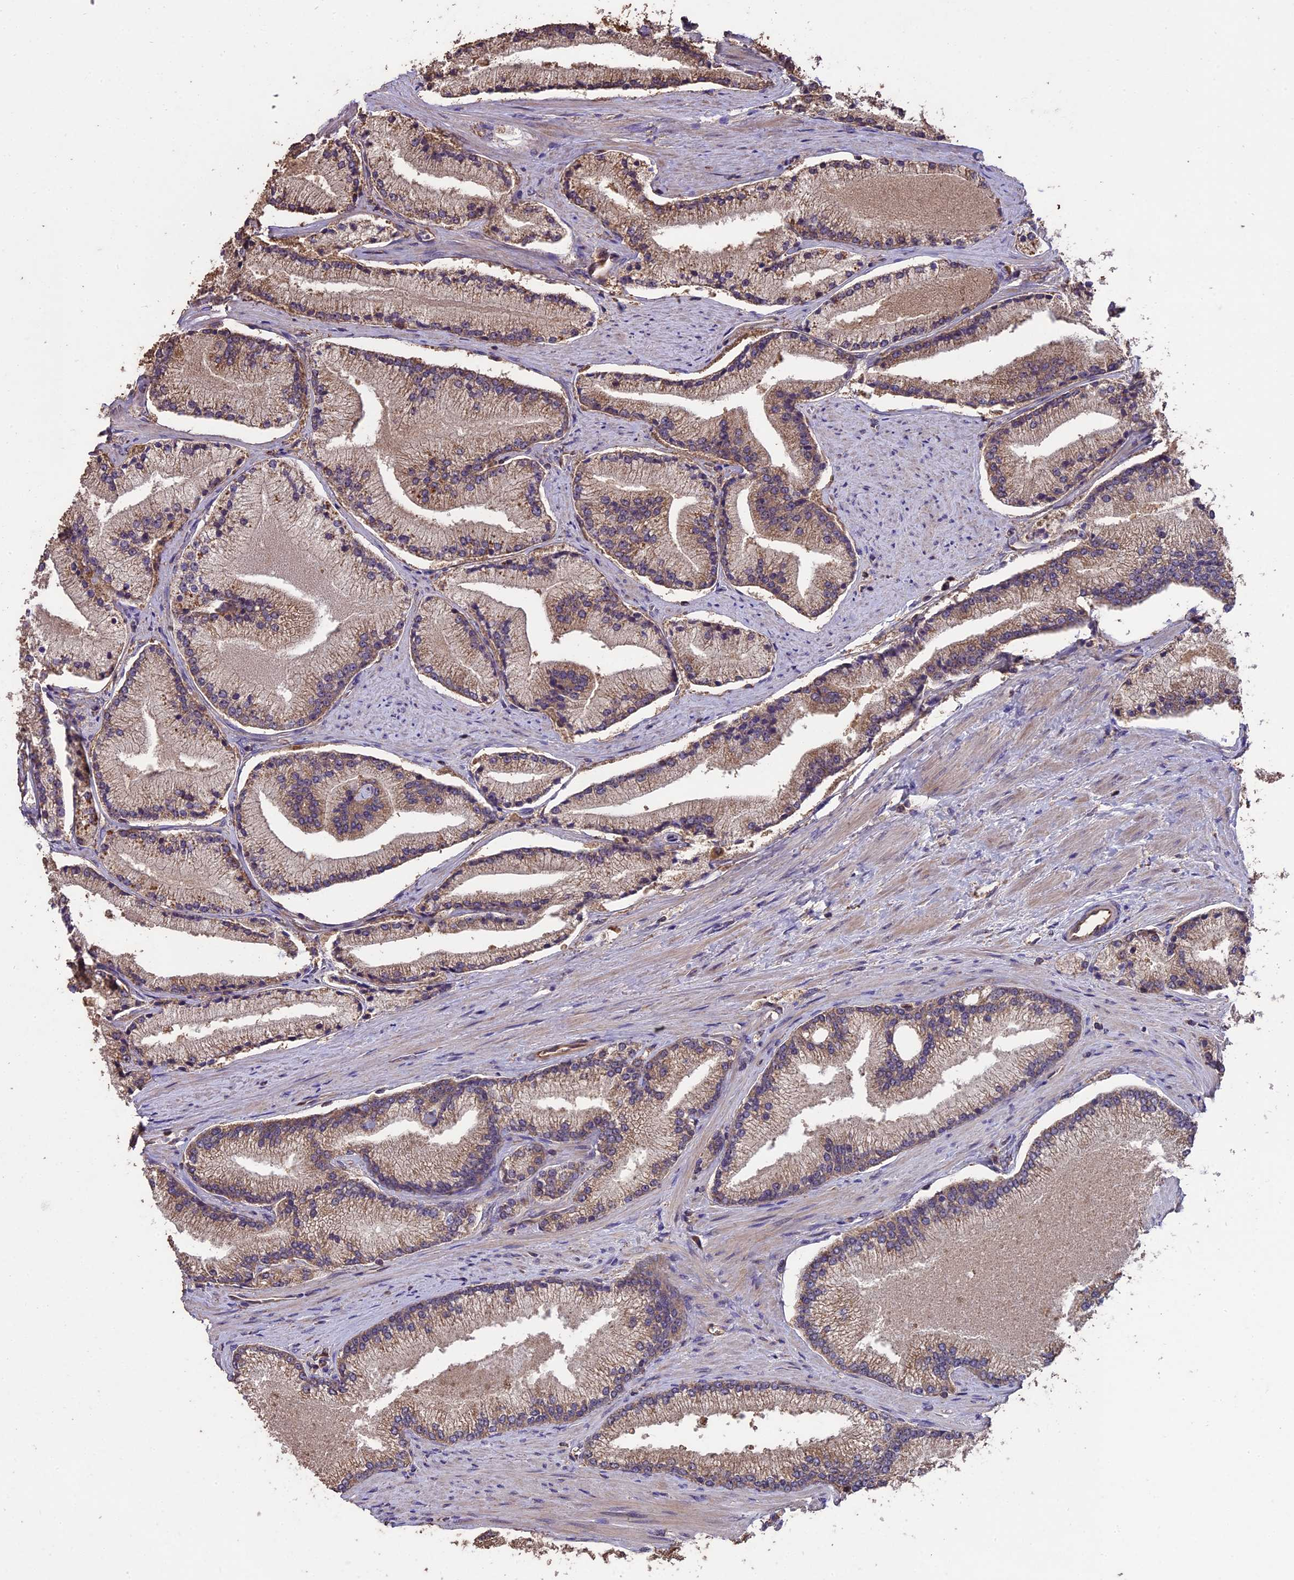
{"staining": {"intensity": "weak", "quantity": "25%-75%", "location": "cytoplasmic/membranous"}, "tissue": "prostate cancer", "cell_type": "Tumor cells", "image_type": "cancer", "snomed": [{"axis": "morphology", "description": "Adenocarcinoma, High grade"}, {"axis": "topography", "description": "Prostate"}], "caption": "The micrograph reveals a brown stain indicating the presence of a protein in the cytoplasmic/membranous of tumor cells in prostate high-grade adenocarcinoma.", "gene": "TTLL10", "patient": {"sex": "male", "age": 67}}